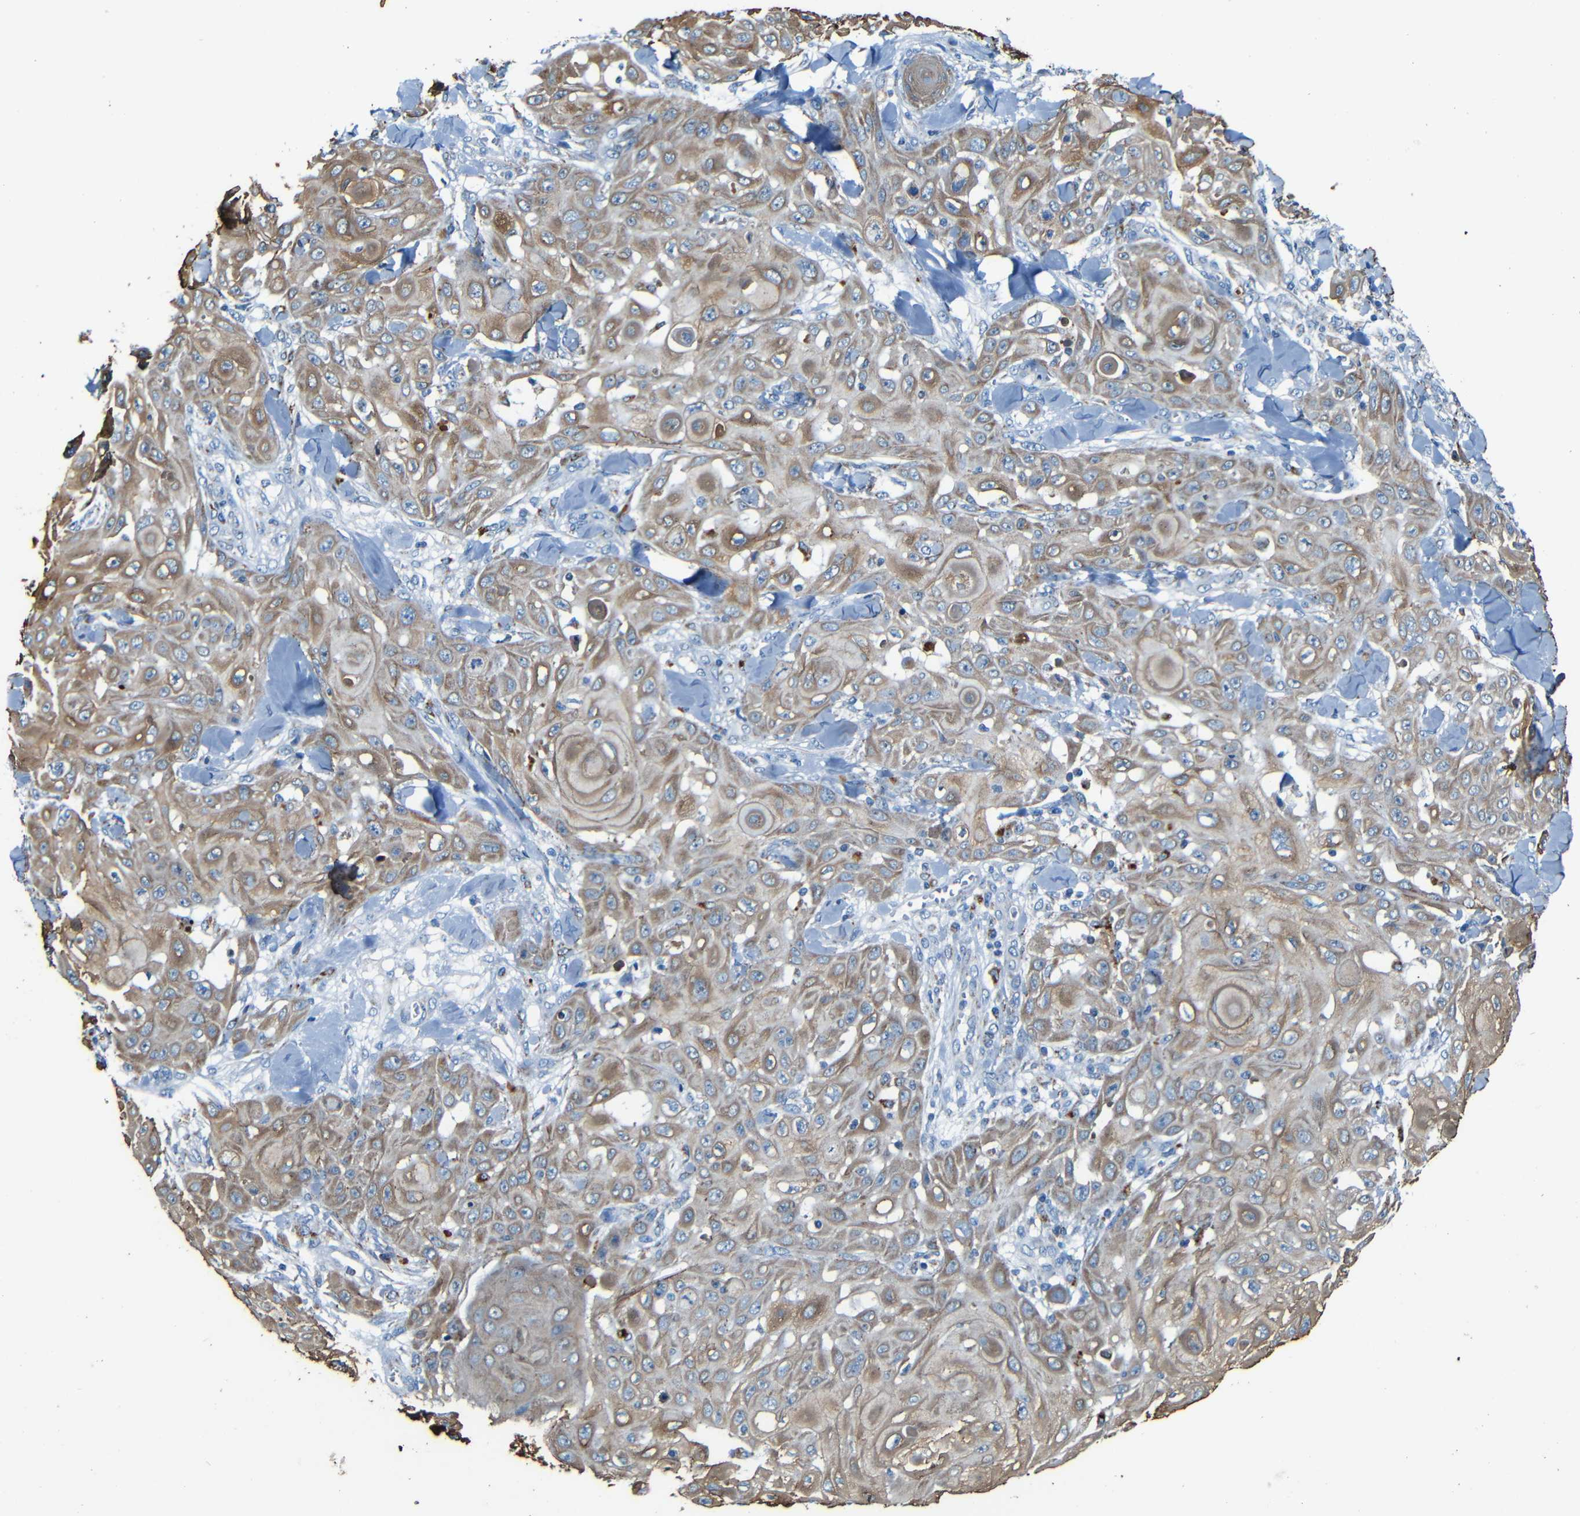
{"staining": {"intensity": "moderate", "quantity": ">75%", "location": "cytoplasmic/membranous"}, "tissue": "skin cancer", "cell_type": "Tumor cells", "image_type": "cancer", "snomed": [{"axis": "morphology", "description": "Squamous cell carcinoma, NOS"}, {"axis": "topography", "description": "Skin"}], "caption": "The micrograph shows staining of skin cancer (squamous cell carcinoma), revealing moderate cytoplasmic/membranous protein expression (brown color) within tumor cells.", "gene": "WSCD2", "patient": {"sex": "male", "age": 24}}